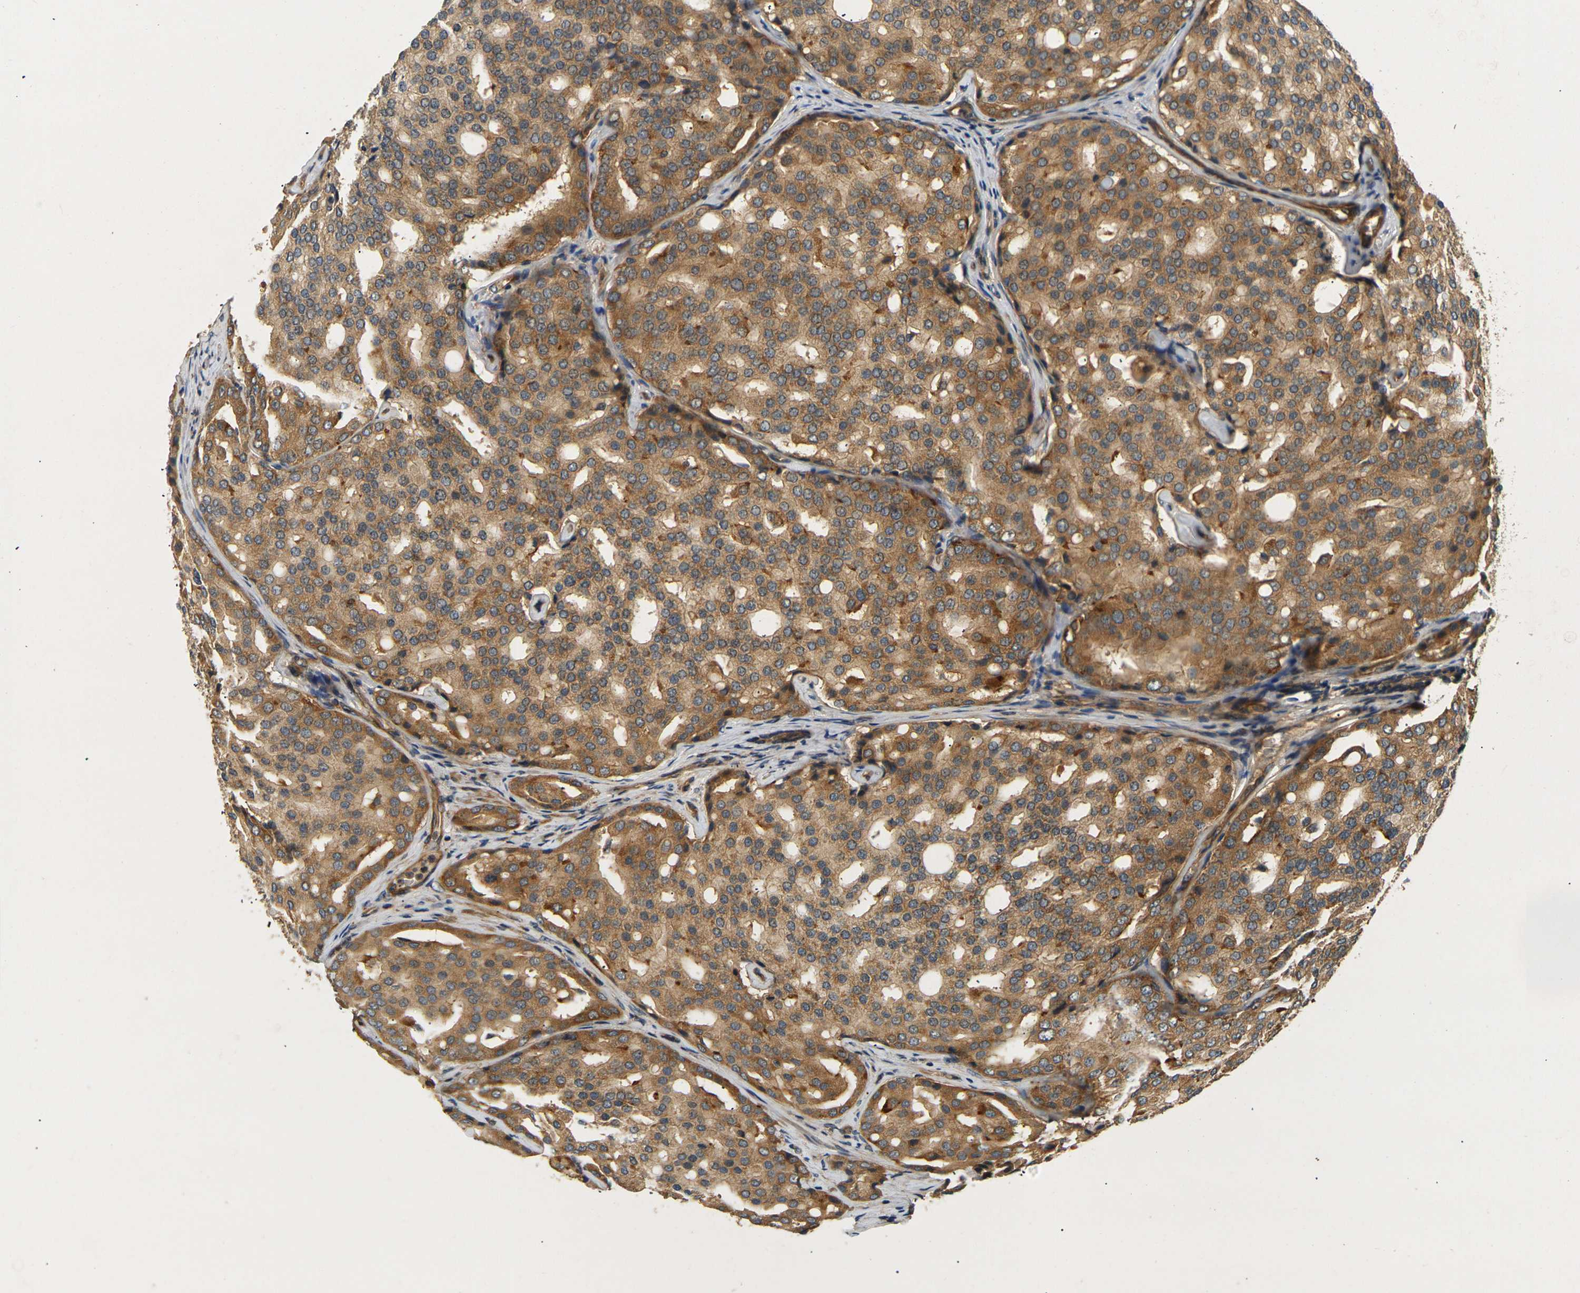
{"staining": {"intensity": "moderate", "quantity": ">75%", "location": "cytoplasmic/membranous"}, "tissue": "prostate cancer", "cell_type": "Tumor cells", "image_type": "cancer", "snomed": [{"axis": "morphology", "description": "Adenocarcinoma, High grade"}, {"axis": "topography", "description": "Prostate"}], "caption": "Protein expression analysis of human prostate high-grade adenocarcinoma reveals moderate cytoplasmic/membranous staining in about >75% of tumor cells.", "gene": "LRCH3", "patient": {"sex": "male", "age": 64}}